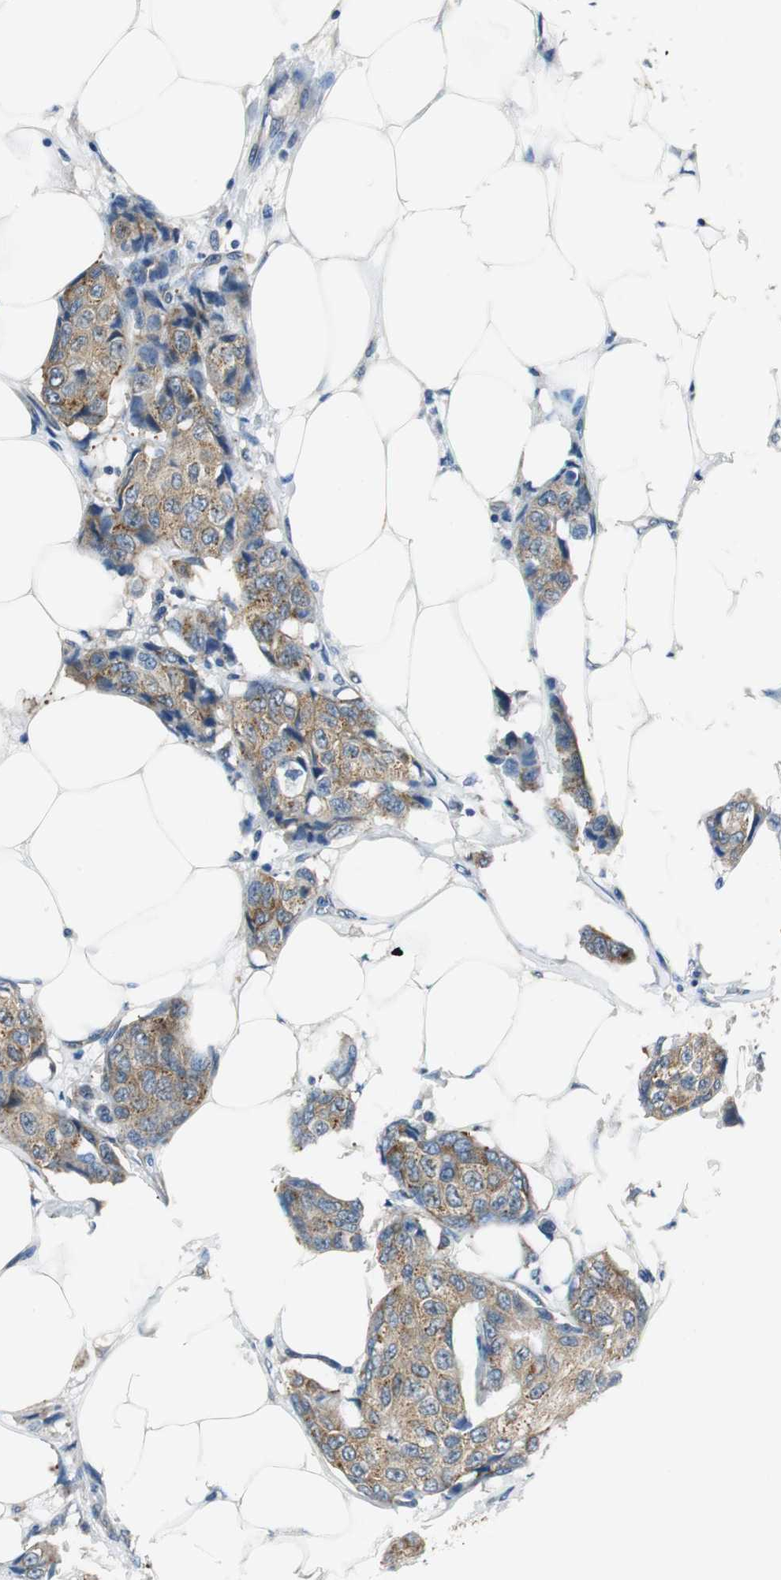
{"staining": {"intensity": "moderate", "quantity": ">75%", "location": "cytoplasmic/membranous"}, "tissue": "breast cancer", "cell_type": "Tumor cells", "image_type": "cancer", "snomed": [{"axis": "morphology", "description": "Duct carcinoma"}, {"axis": "topography", "description": "Breast"}], "caption": "Immunohistochemistry of breast cancer displays medium levels of moderate cytoplasmic/membranous expression in approximately >75% of tumor cells.", "gene": "CNOT3", "patient": {"sex": "female", "age": 80}}